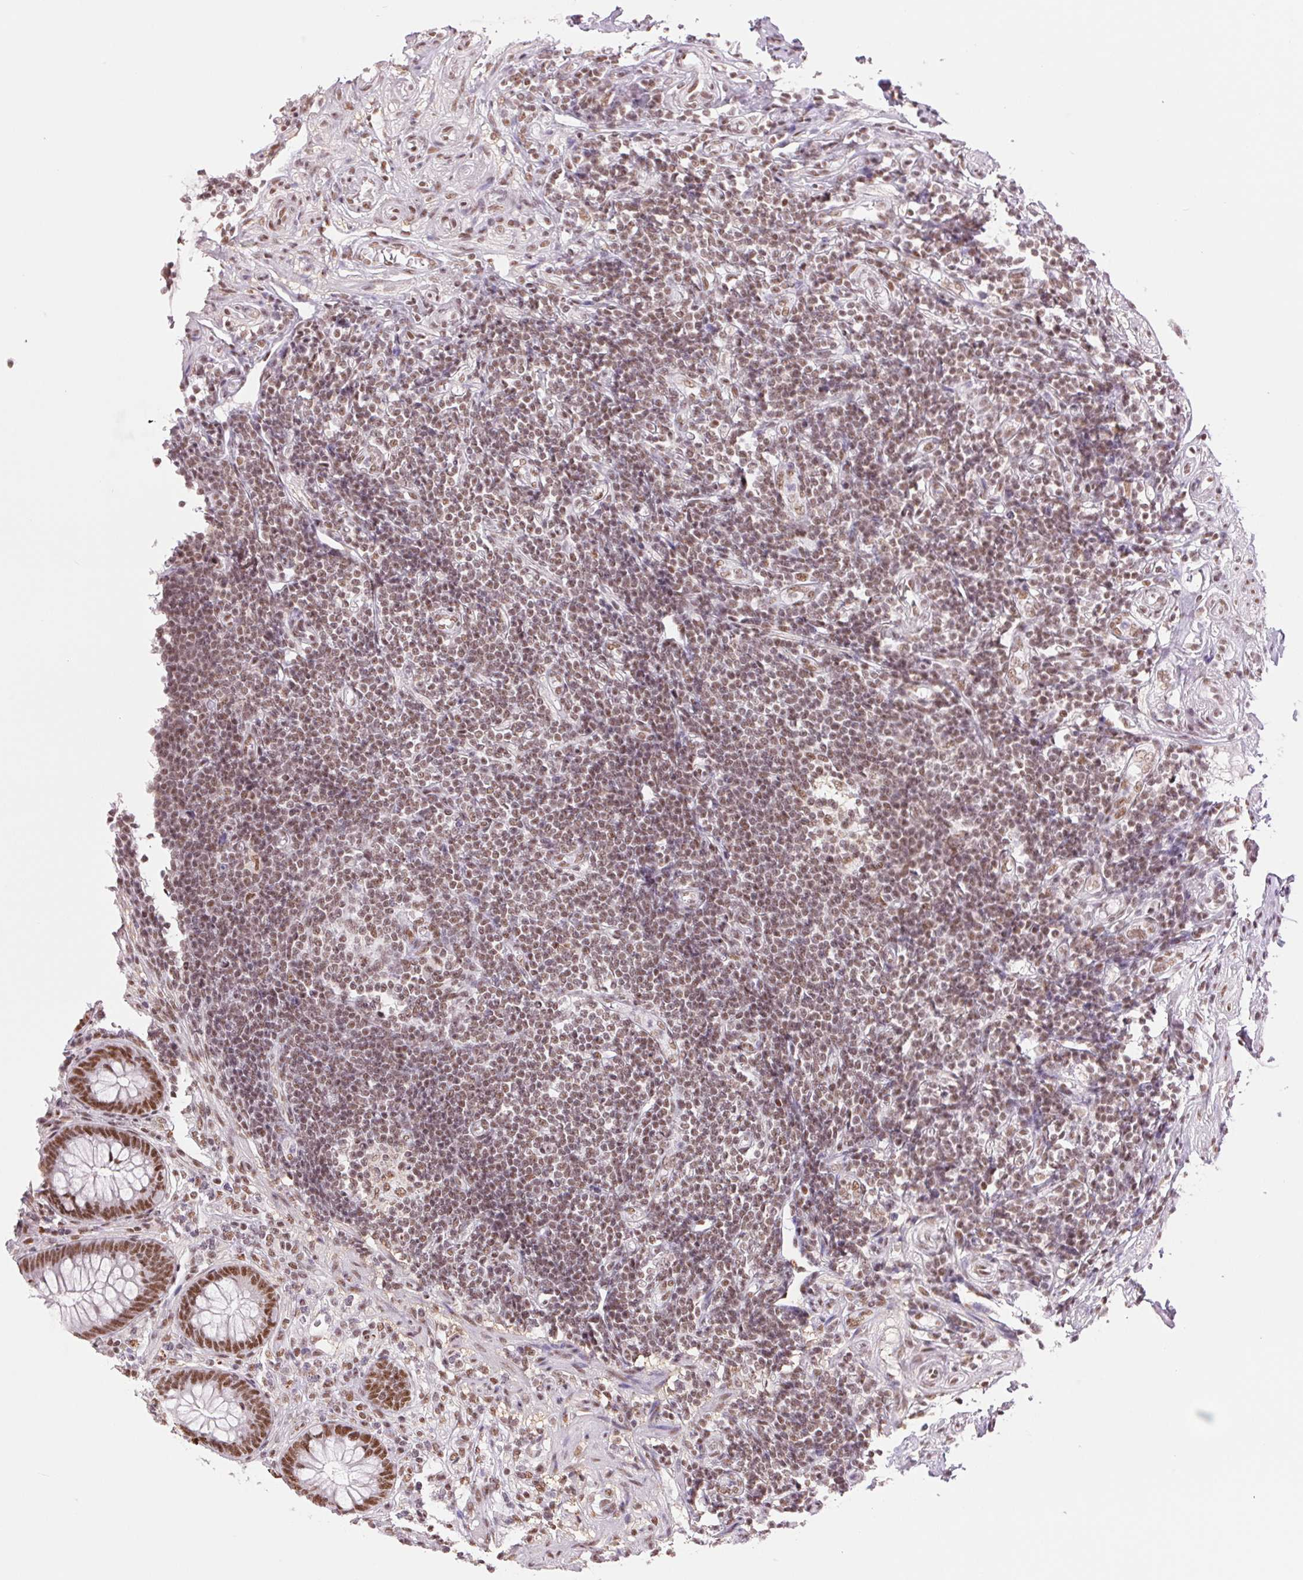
{"staining": {"intensity": "moderate", "quantity": ">75%", "location": "nuclear"}, "tissue": "appendix", "cell_type": "Glandular cells", "image_type": "normal", "snomed": [{"axis": "morphology", "description": "Normal tissue, NOS"}, {"axis": "topography", "description": "Appendix"}], "caption": "Appendix stained with immunohistochemistry demonstrates moderate nuclear positivity in approximately >75% of glandular cells.", "gene": "ZFR2", "patient": {"sex": "female", "age": 57}}